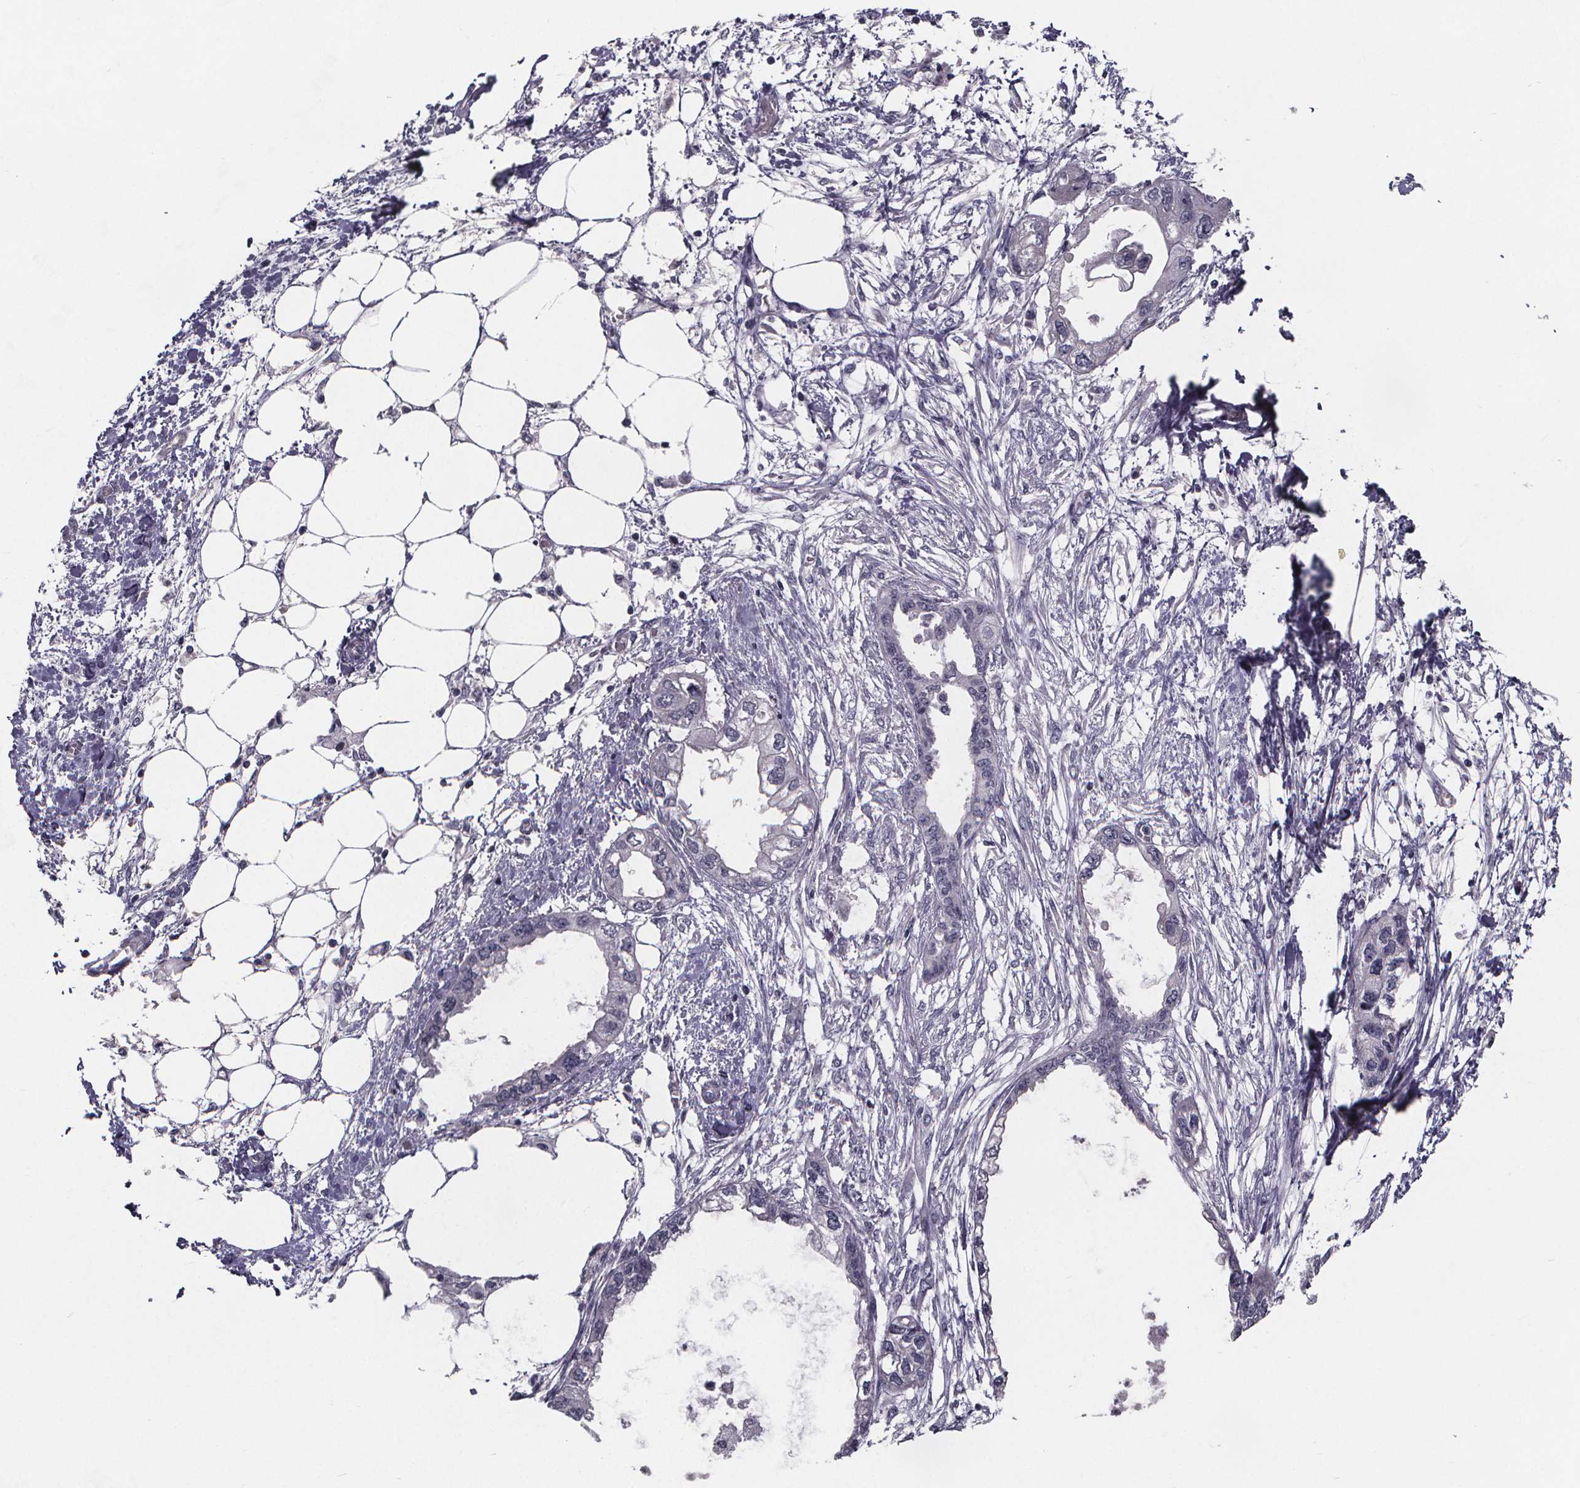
{"staining": {"intensity": "negative", "quantity": "none", "location": "none"}, "tissue": "endometrial cancer", "cell_type": "Tumor cells", "image_type": "cancer", "snomed": [{"axis": "morphology", "description": "Adenocarcinoma, NOS"}, {"axis": "morphology", "description": "Adenocarcinoma, metastatic, NOS"}, {"axis": "topography", "description": "Adipose tissue"}, {"axis": "topography", "description": "Endometrium"}], "caption": "Micrograph shows no protein expression in tumor cells of metastatic adenocarcinoma (endometrial) tissue. (Immunohistochemistry (ihc), brightfield microscopy, high magnification).", "gene": "AGT", "patient": {"sex": "female", "age": 67}}